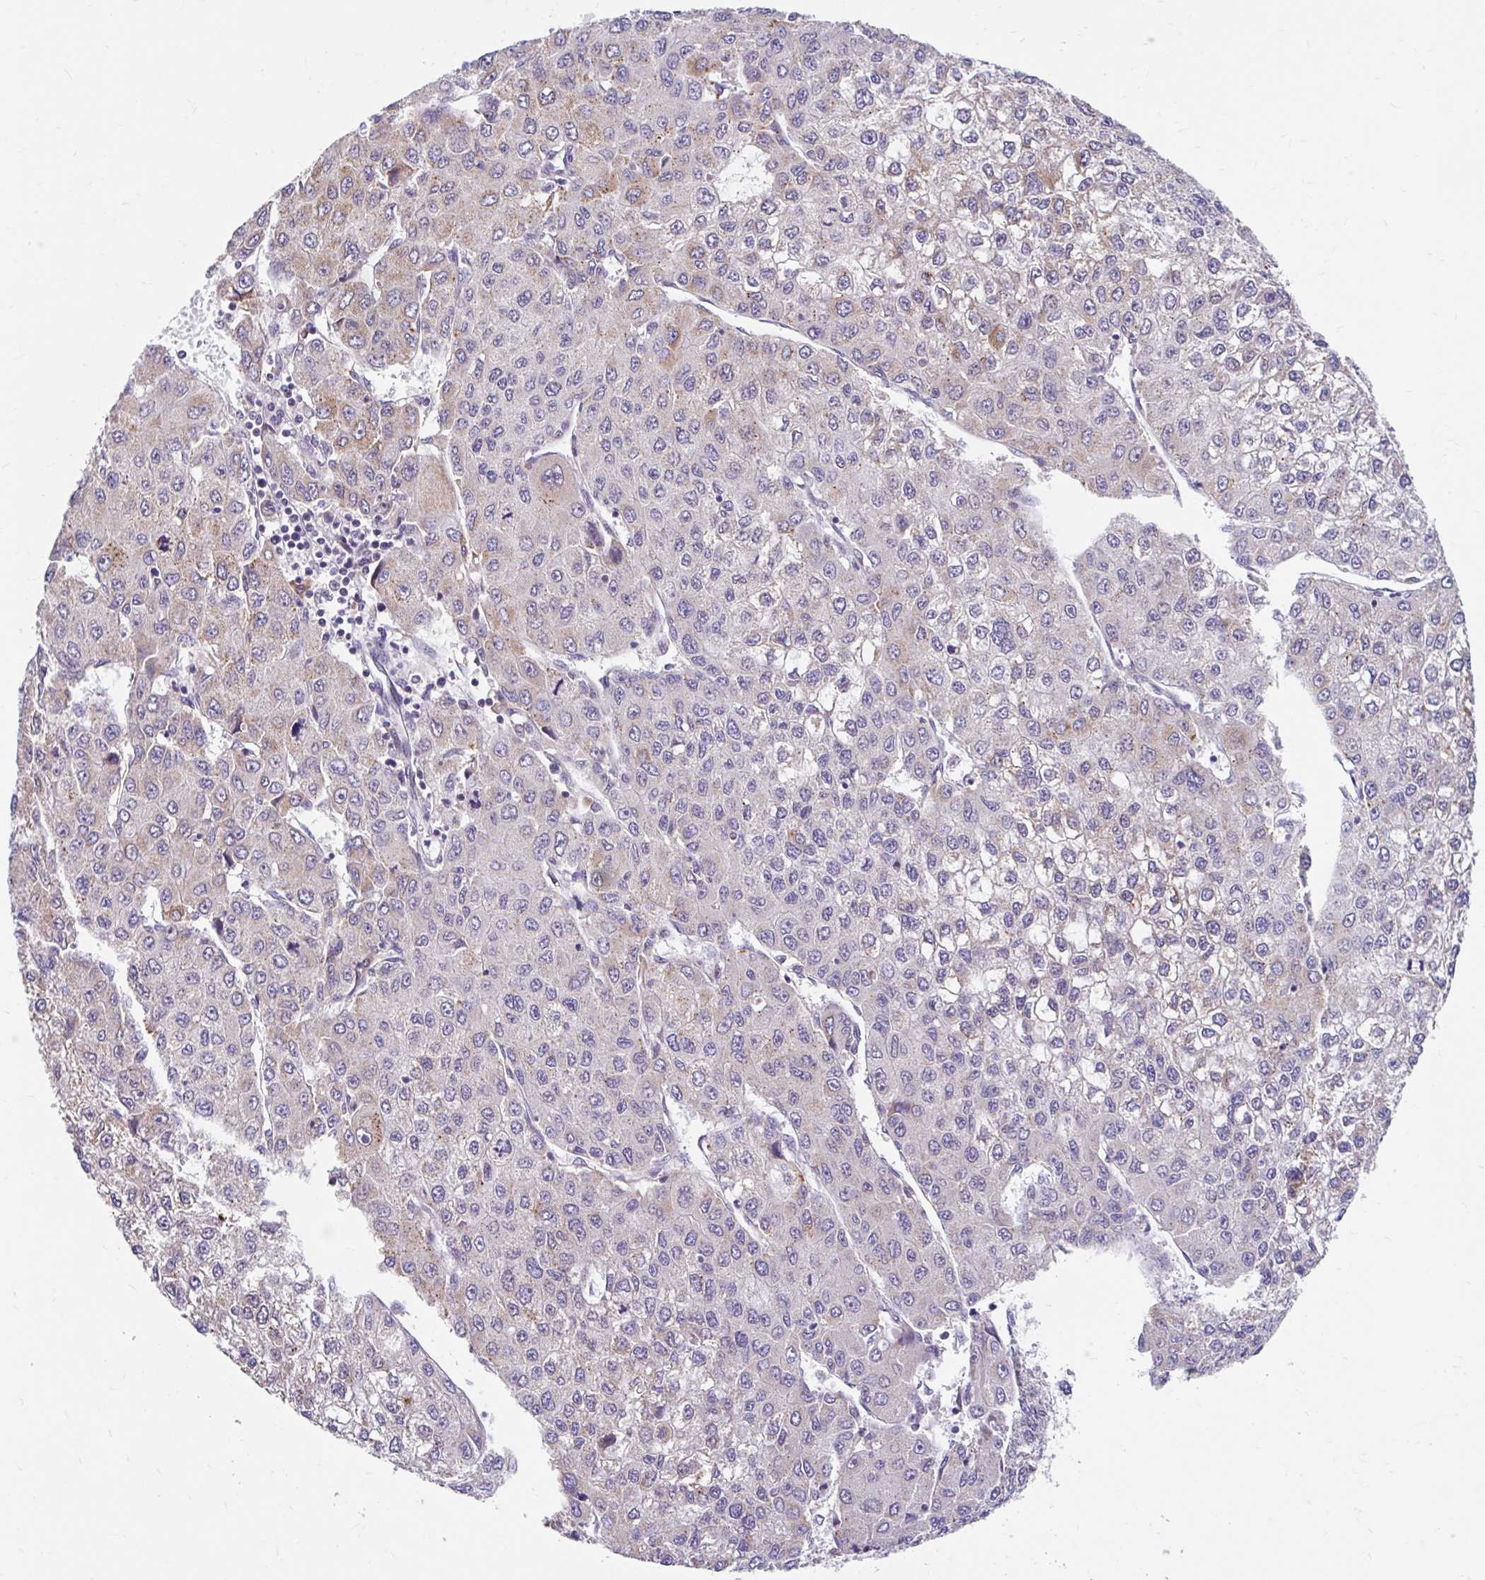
{"staining": {"intensity": "moderate", "quantity": "25%-75%", "location": "cytoplasmic/membranous"}, "tissue": "liver cancer", "cell_type": "Tumor cells", "image_type": "cancer", "snomed": [{"axis": "morphology", "description": "Carcinoma, Hepatocellular, NOS"}, {"axis": "topography", "description": "Liver"}], "caption": "The image demonstrates staining of liver cancer, revealing moderate cytoplasmic/membranous protein positivity (brown color) within tumor cells. The staining was performed using DAB, with brown indicating positive protein expression. Nuclei are stained blue with hematoxylin.", "gene": "NT5C1B", "patient": {"sex": "female", "age": 66}}